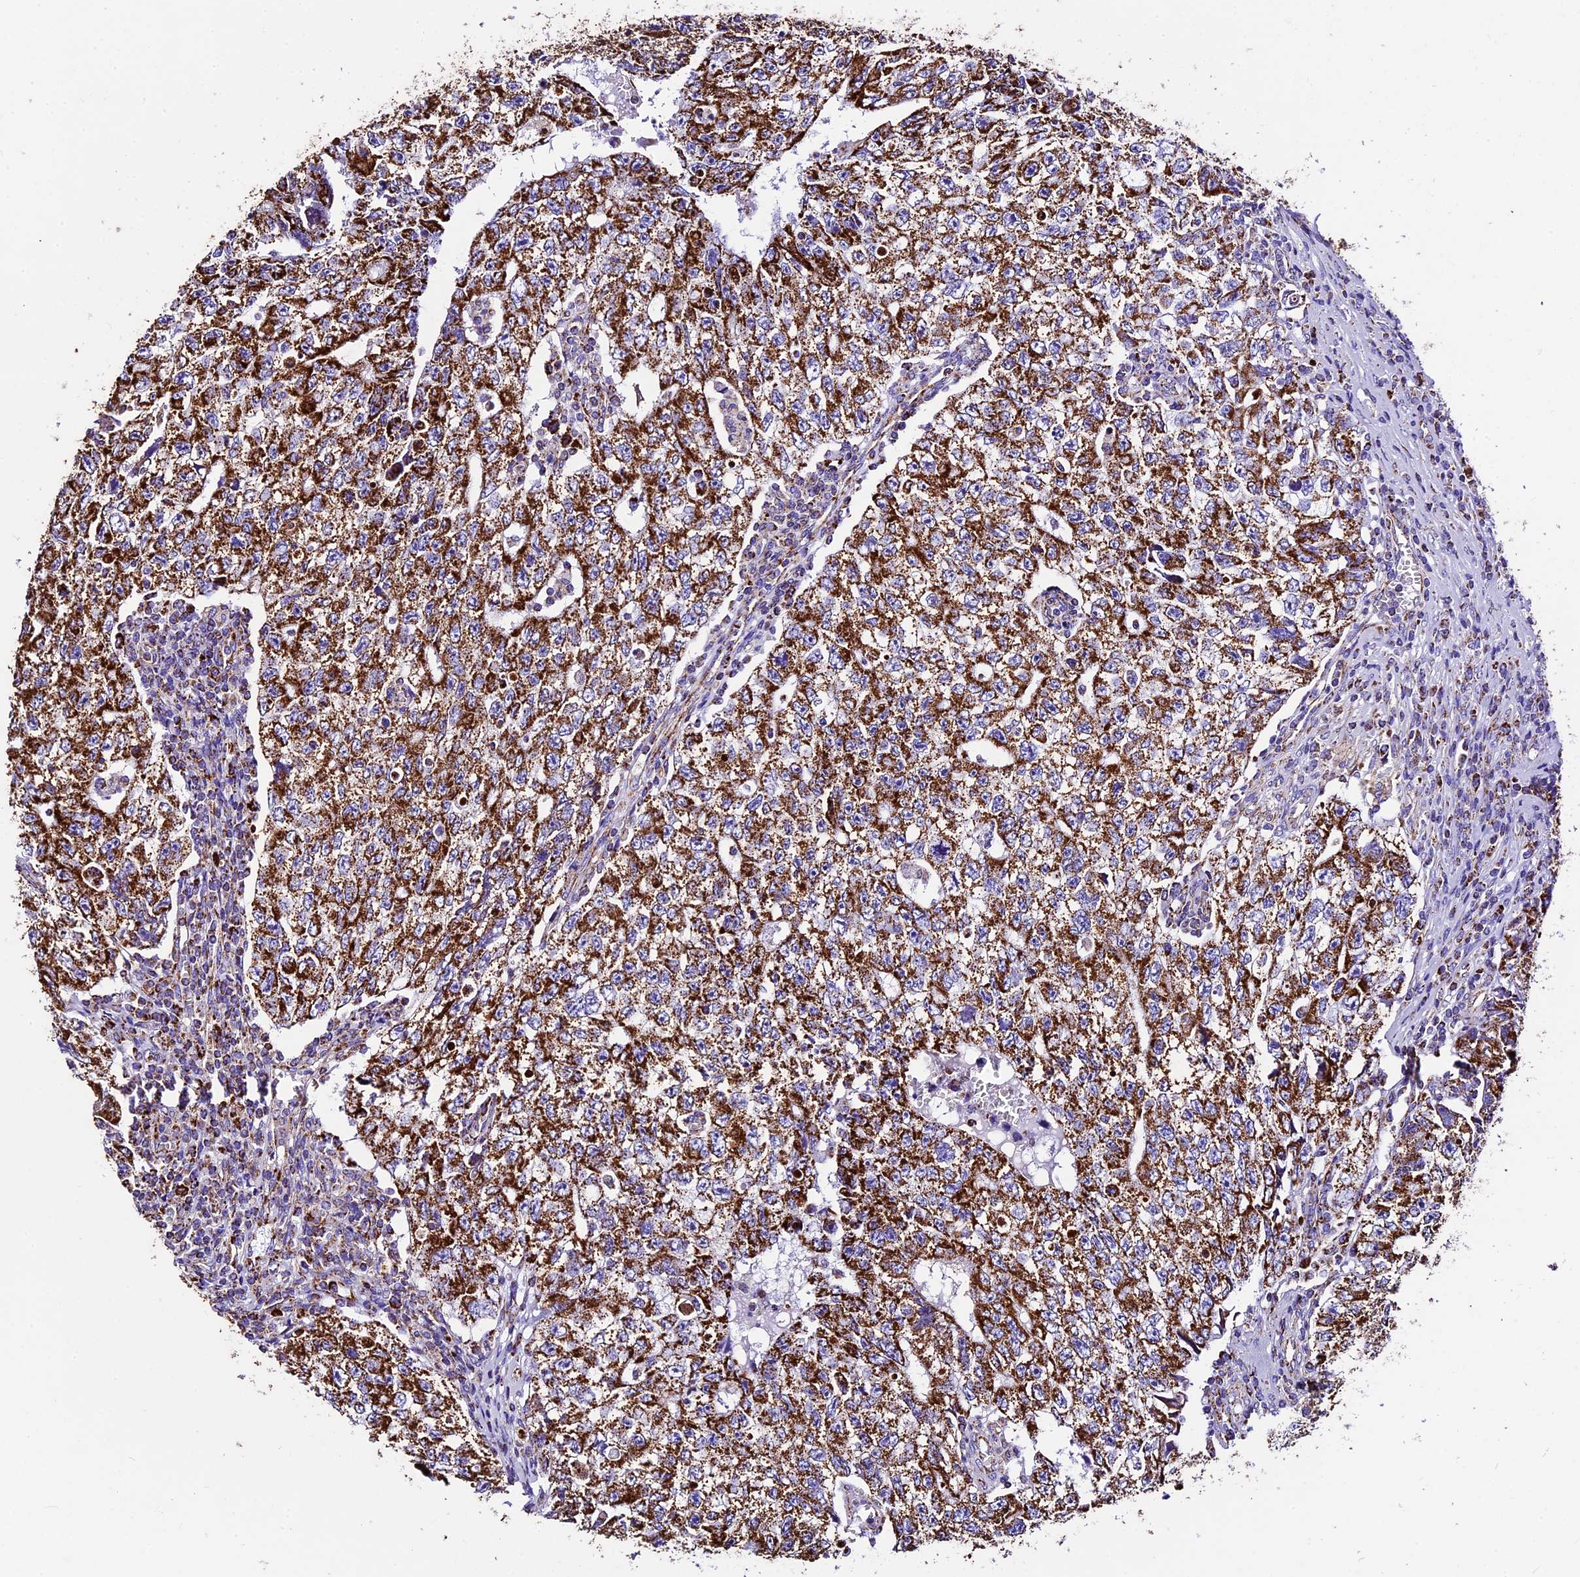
{"staining": {"intensity": "strong", "quantity": ">75%", "location": "cytoplasmic/membranous"}, "tissue": "testis cancer", "cell_type": "Tumor cells", "image_type": "cancer", "snomed": [{"axis": "morphology", "description": "Carcinoma, Embryonal, NOS"}, {"axis": "topography", "description": "Testis"}], "caption": "A brown stain shows strong cytoplasmic/membranous positivity of a protein in testis embryonal carcinoma tumor cells.", "gene": "DCAF5", "patient": {"sex": "male", "age": 17}}